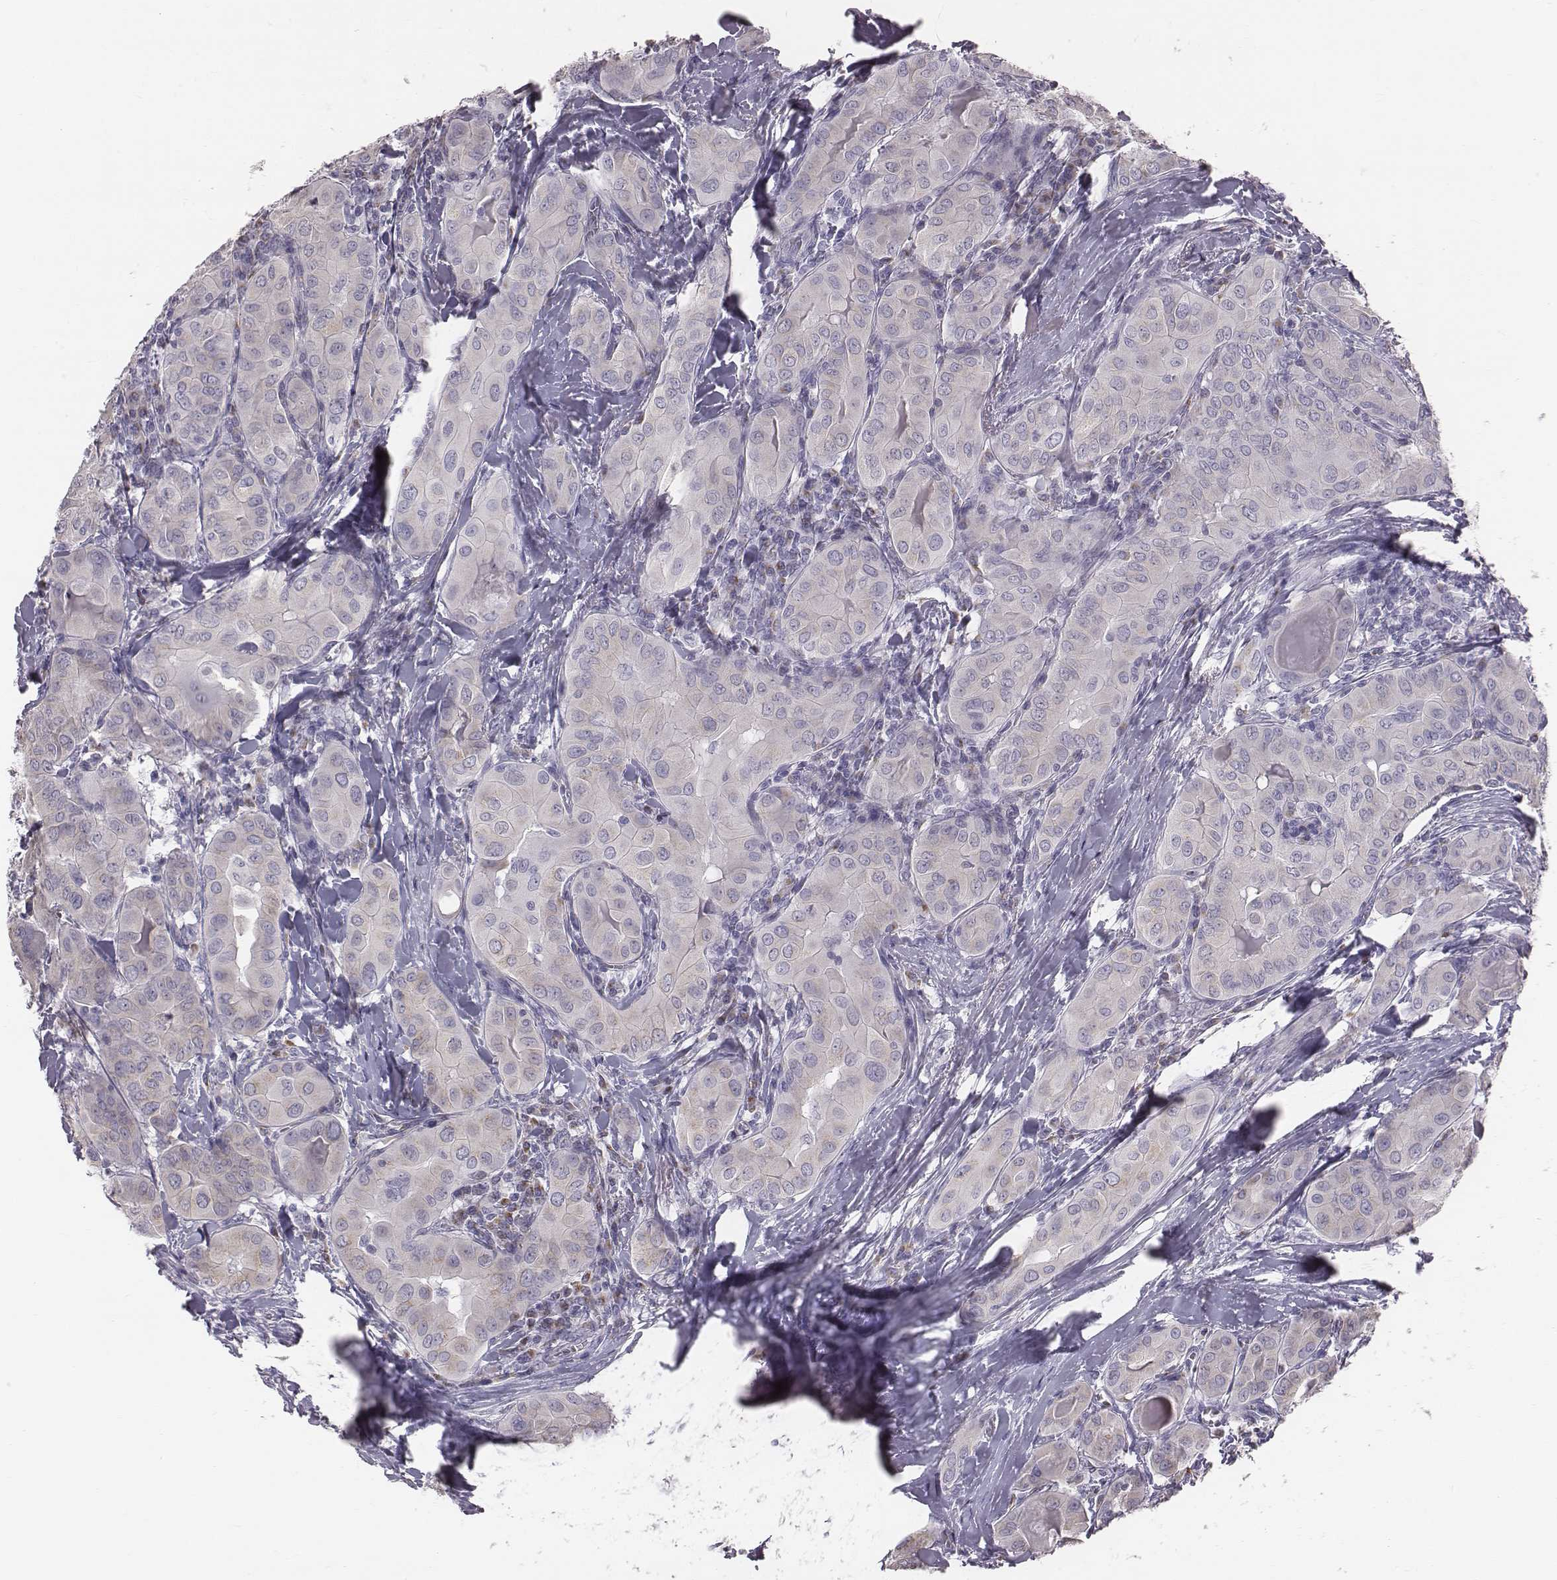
{"staining": {"intensity": "negative", "quantity": "none", "location": "none"}, "tissue": "thyroid cancer", "cell_type": "Tumor cells", "image_type": "cancer", "snomed": [{"axis": "morphology", "description": "Papillary adenocarcinoma, NOS"}, {"axis": "topography", "description": "Thyroid gland"}], "caption": "Tumor cells show no significant protein positivity in thyroid cancer. (IHC, brightfield microscopy, high magnification).", "gene": "C6orf58", "patient": {"sex": "female", "age": 37}}